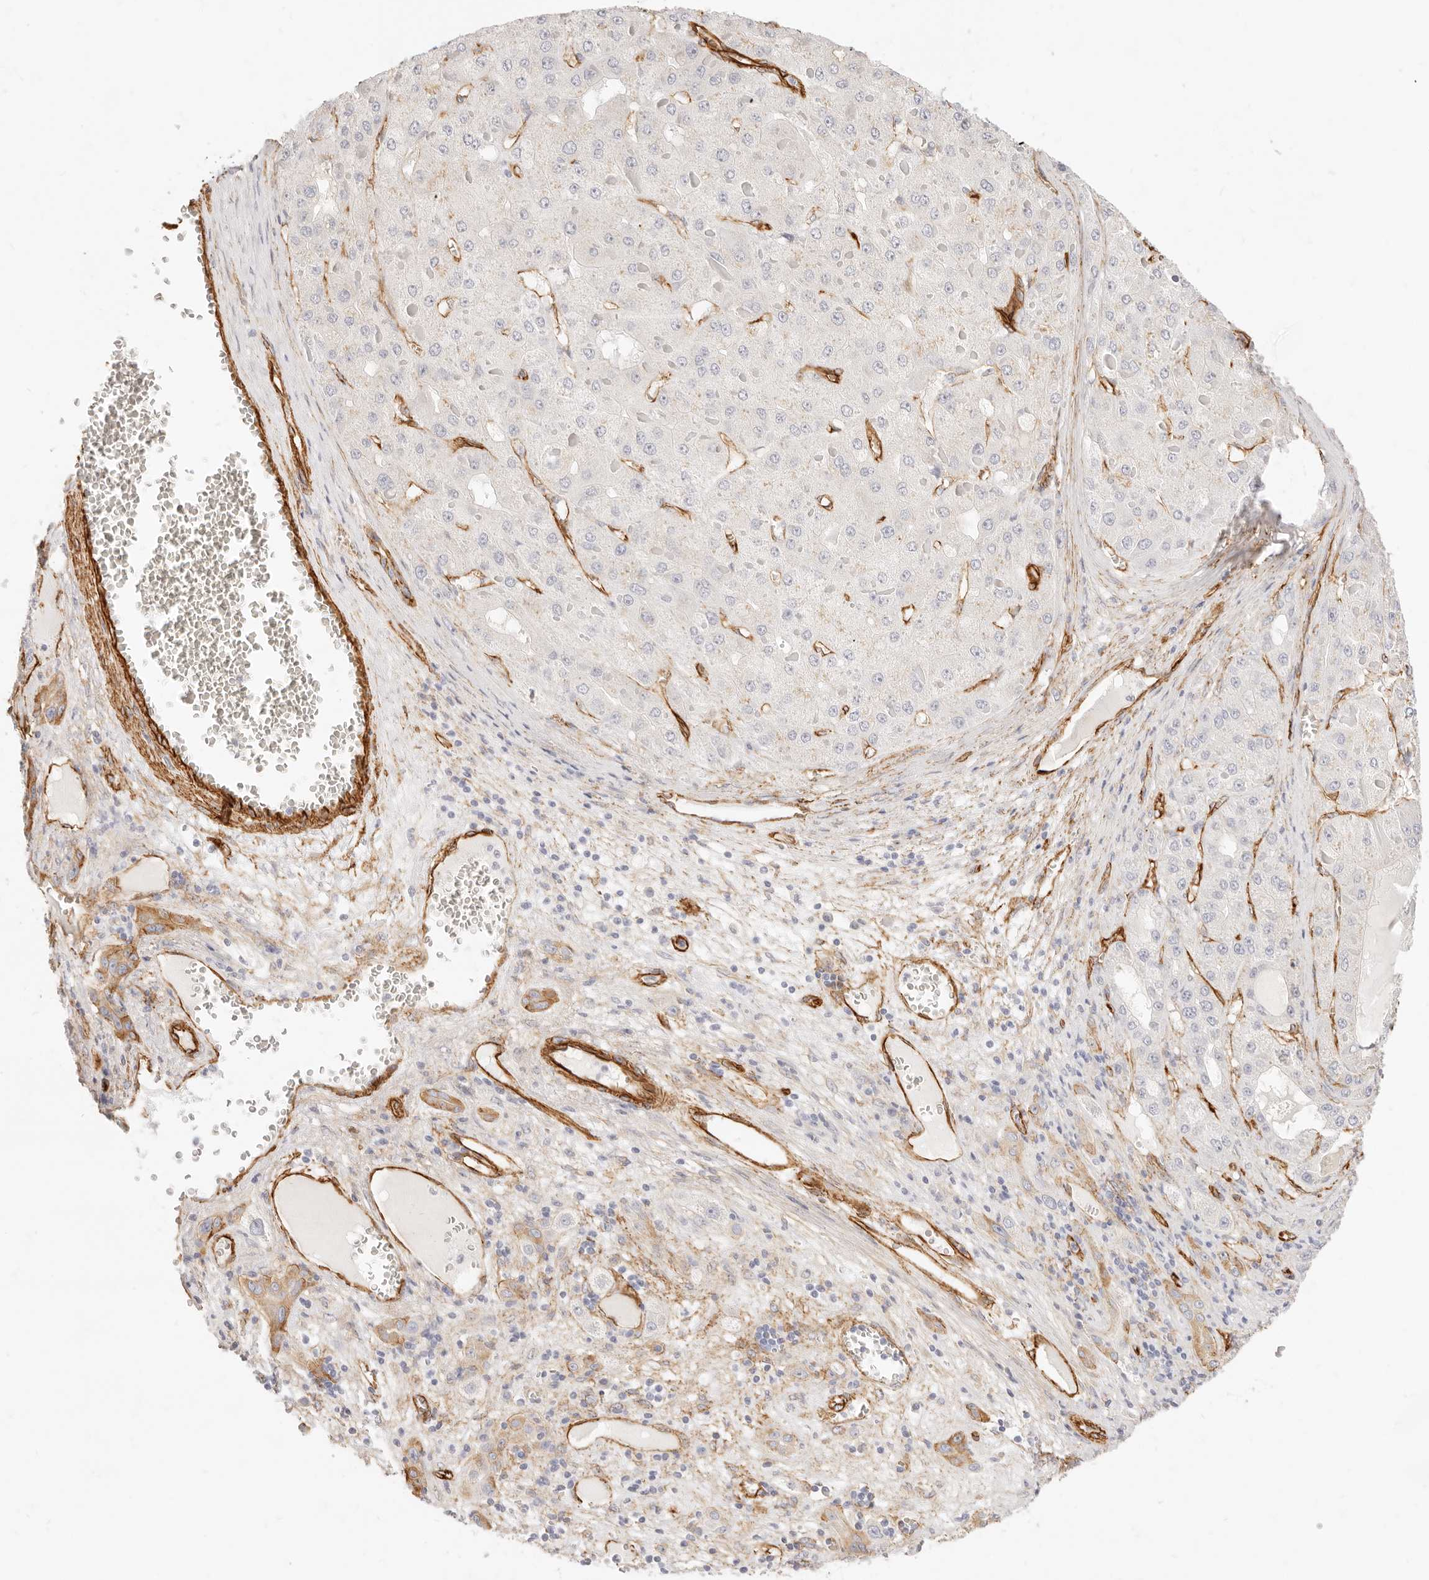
{"staining": {"intensity": "negative", "quantity": "none", "location": "none"}, "tissue": "liver cancer", "cell_type": "Tumor cells", "image_type": "cancer", "snomed": [{"axis": "morphology", "description": "Carcinoma, Hepatocellular, NOS"}, {"axis": "topography", "description": "Liver"}], "caption": "The histopathology image reveals no significant positivity in tumor cells of liver hepatocellular carcinoma.", "gene": "NUS1", "patient": {"sex": "female", "age": 73}}